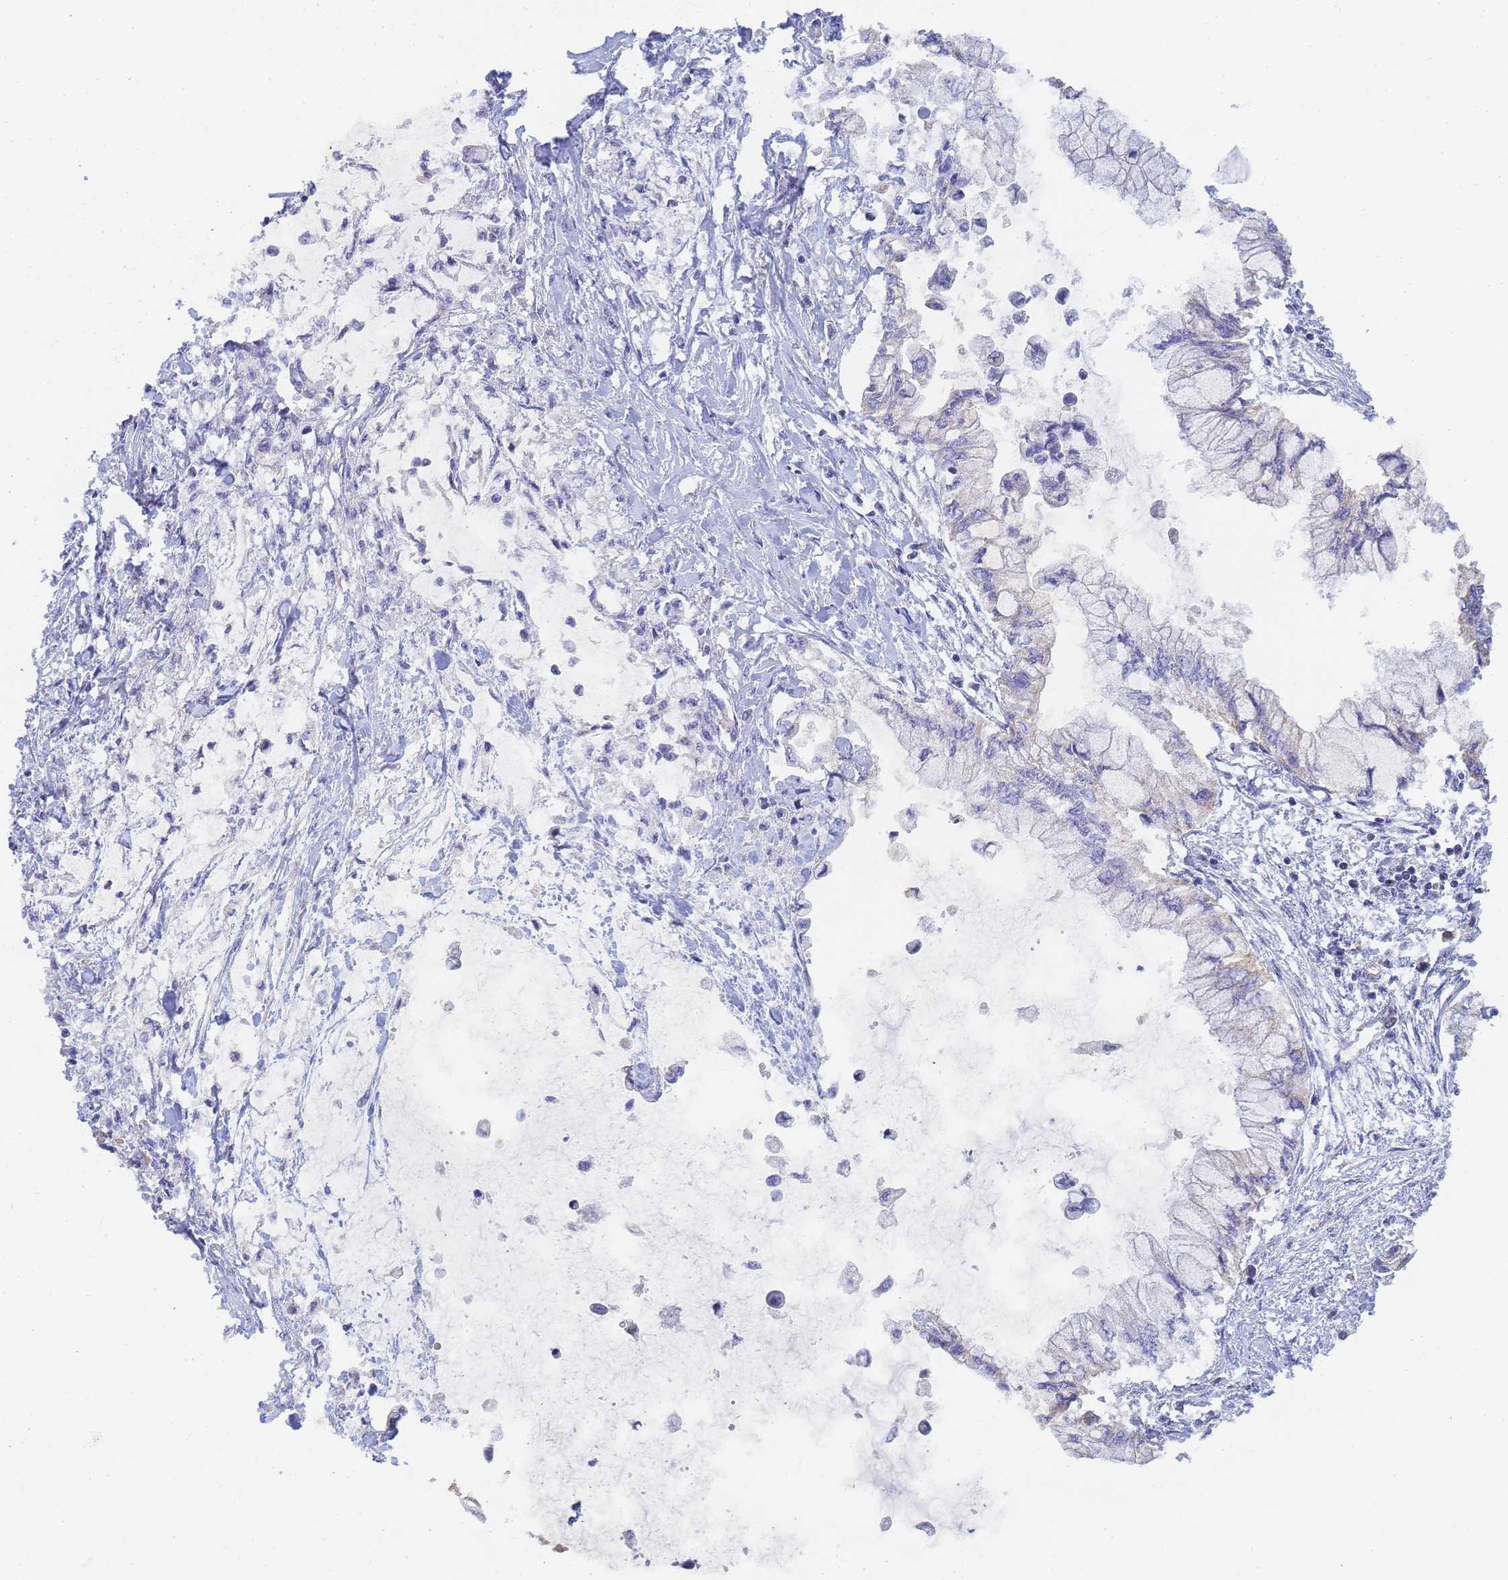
{"staining": {"intensity": "negative", "quantity": "none", "location": "none"}, "tissue": "pancreatic cancer", "cell_type": "Tumor cells", "image_type": "cancer", "snomed": [{"axis": "morphology", "description": "Adenocarcinoma, NOS"}, {"axis": "topography", "description": "Pancreas"}], "caption": "Immunohistochemistry micrograph of human adenocarcinoma (pancreatic) stained for a protein (brown), which exhibits no expression in tumor cells.", "gene": "UTP23", "patient": {"sex": "male", "age": 48}}